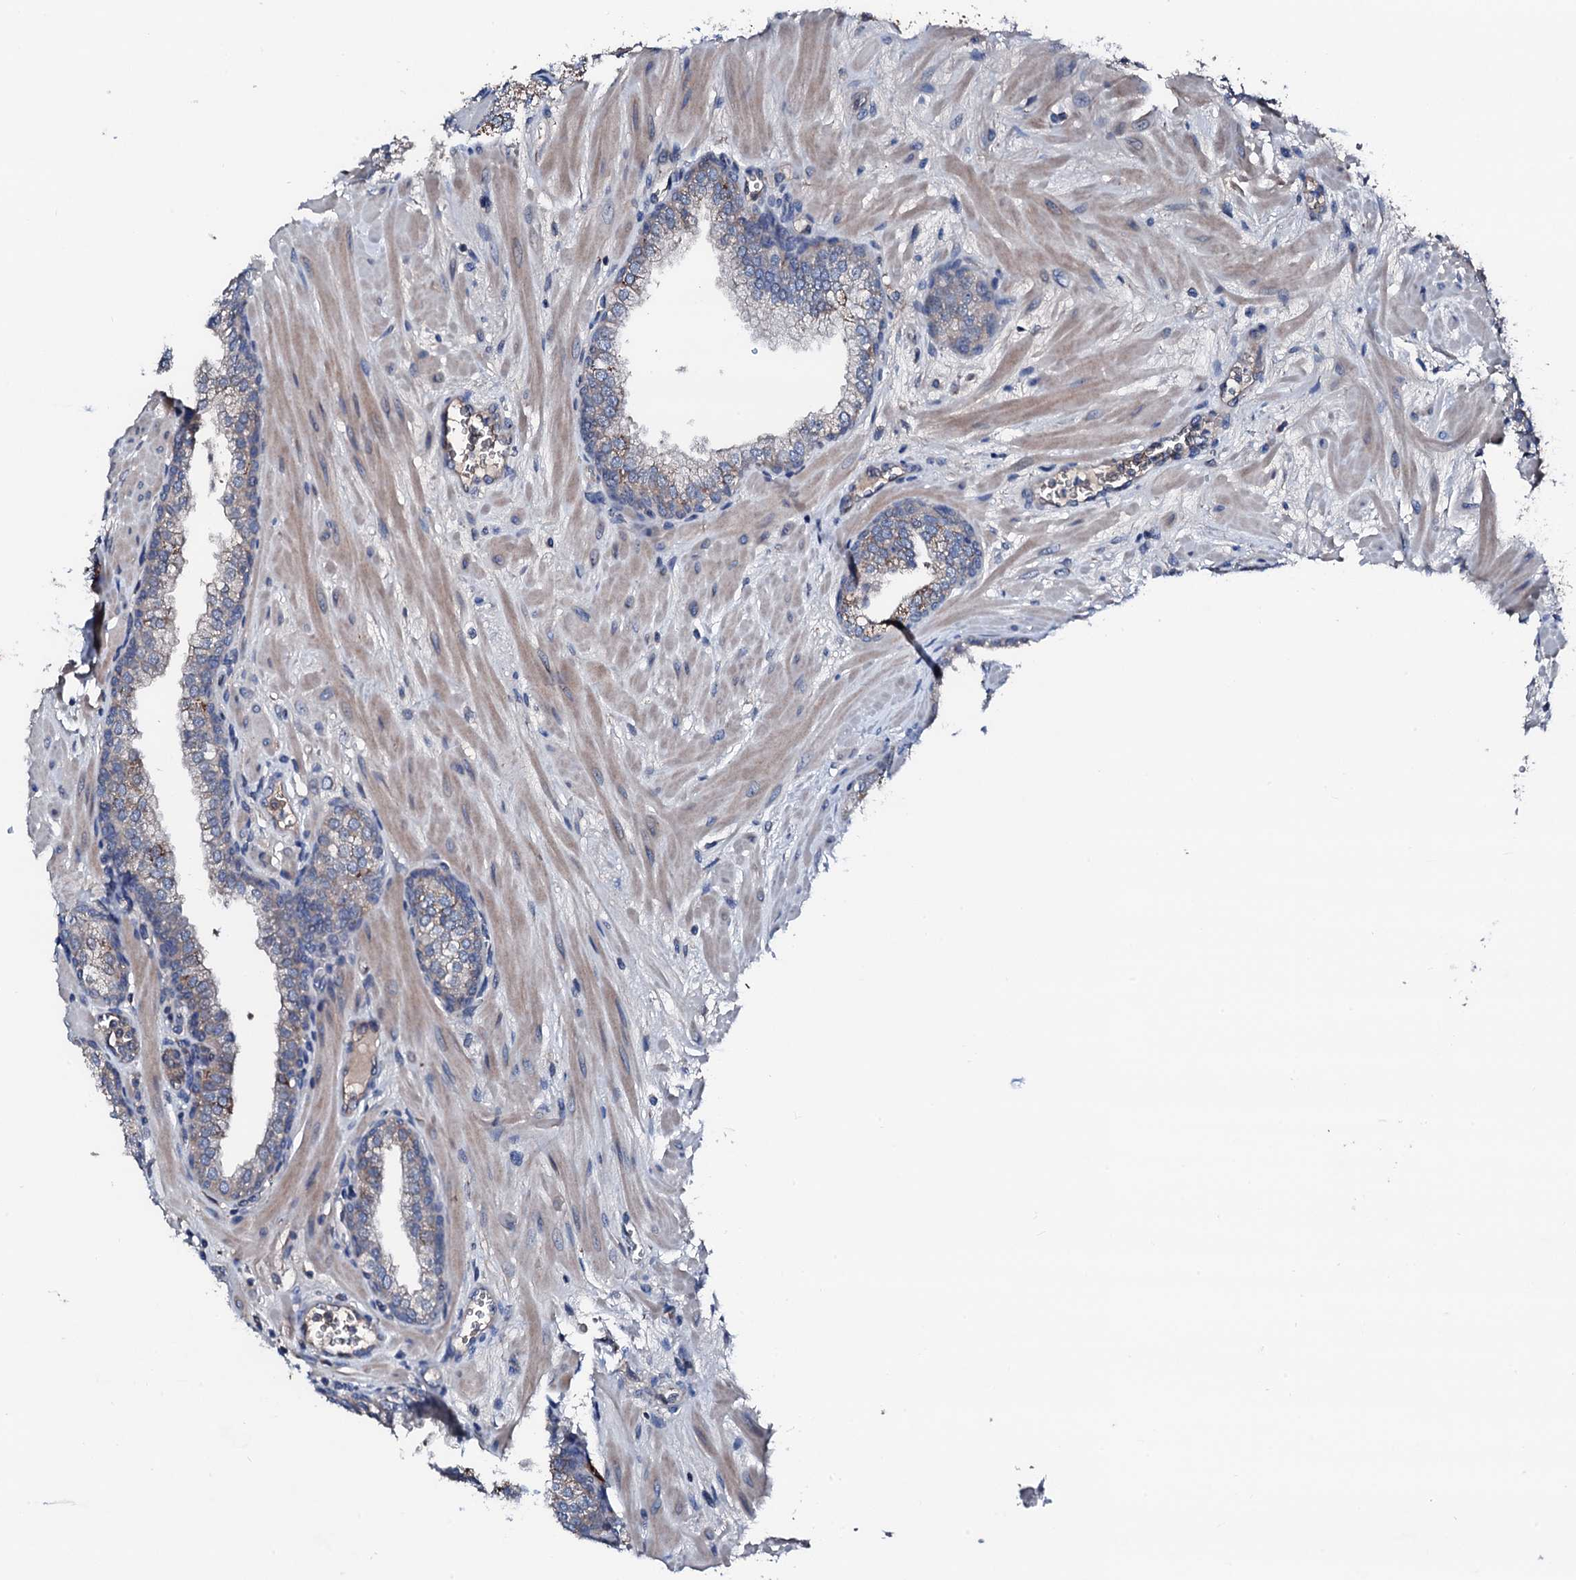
{"staining": {"intensity": "moderate", "quantity": "<25%", "location": "cytoplasmic/membranous"}, "tissue": "prostate", "cell_type": "Glandular cells", "image_type": "normal", "snomed": [{"axis": "morphology", "description": "Normal tissue, NOS"}, {"axis": "topography", "description": "Prostate"}], "caption": "The image shows staining of benign prostate, revealing moderate cytoplasmic/membranous protein positivity (brown color) within glandular cells.", "gene": "TRAFD1", "patient": {"sex": "male", "age": 60}}